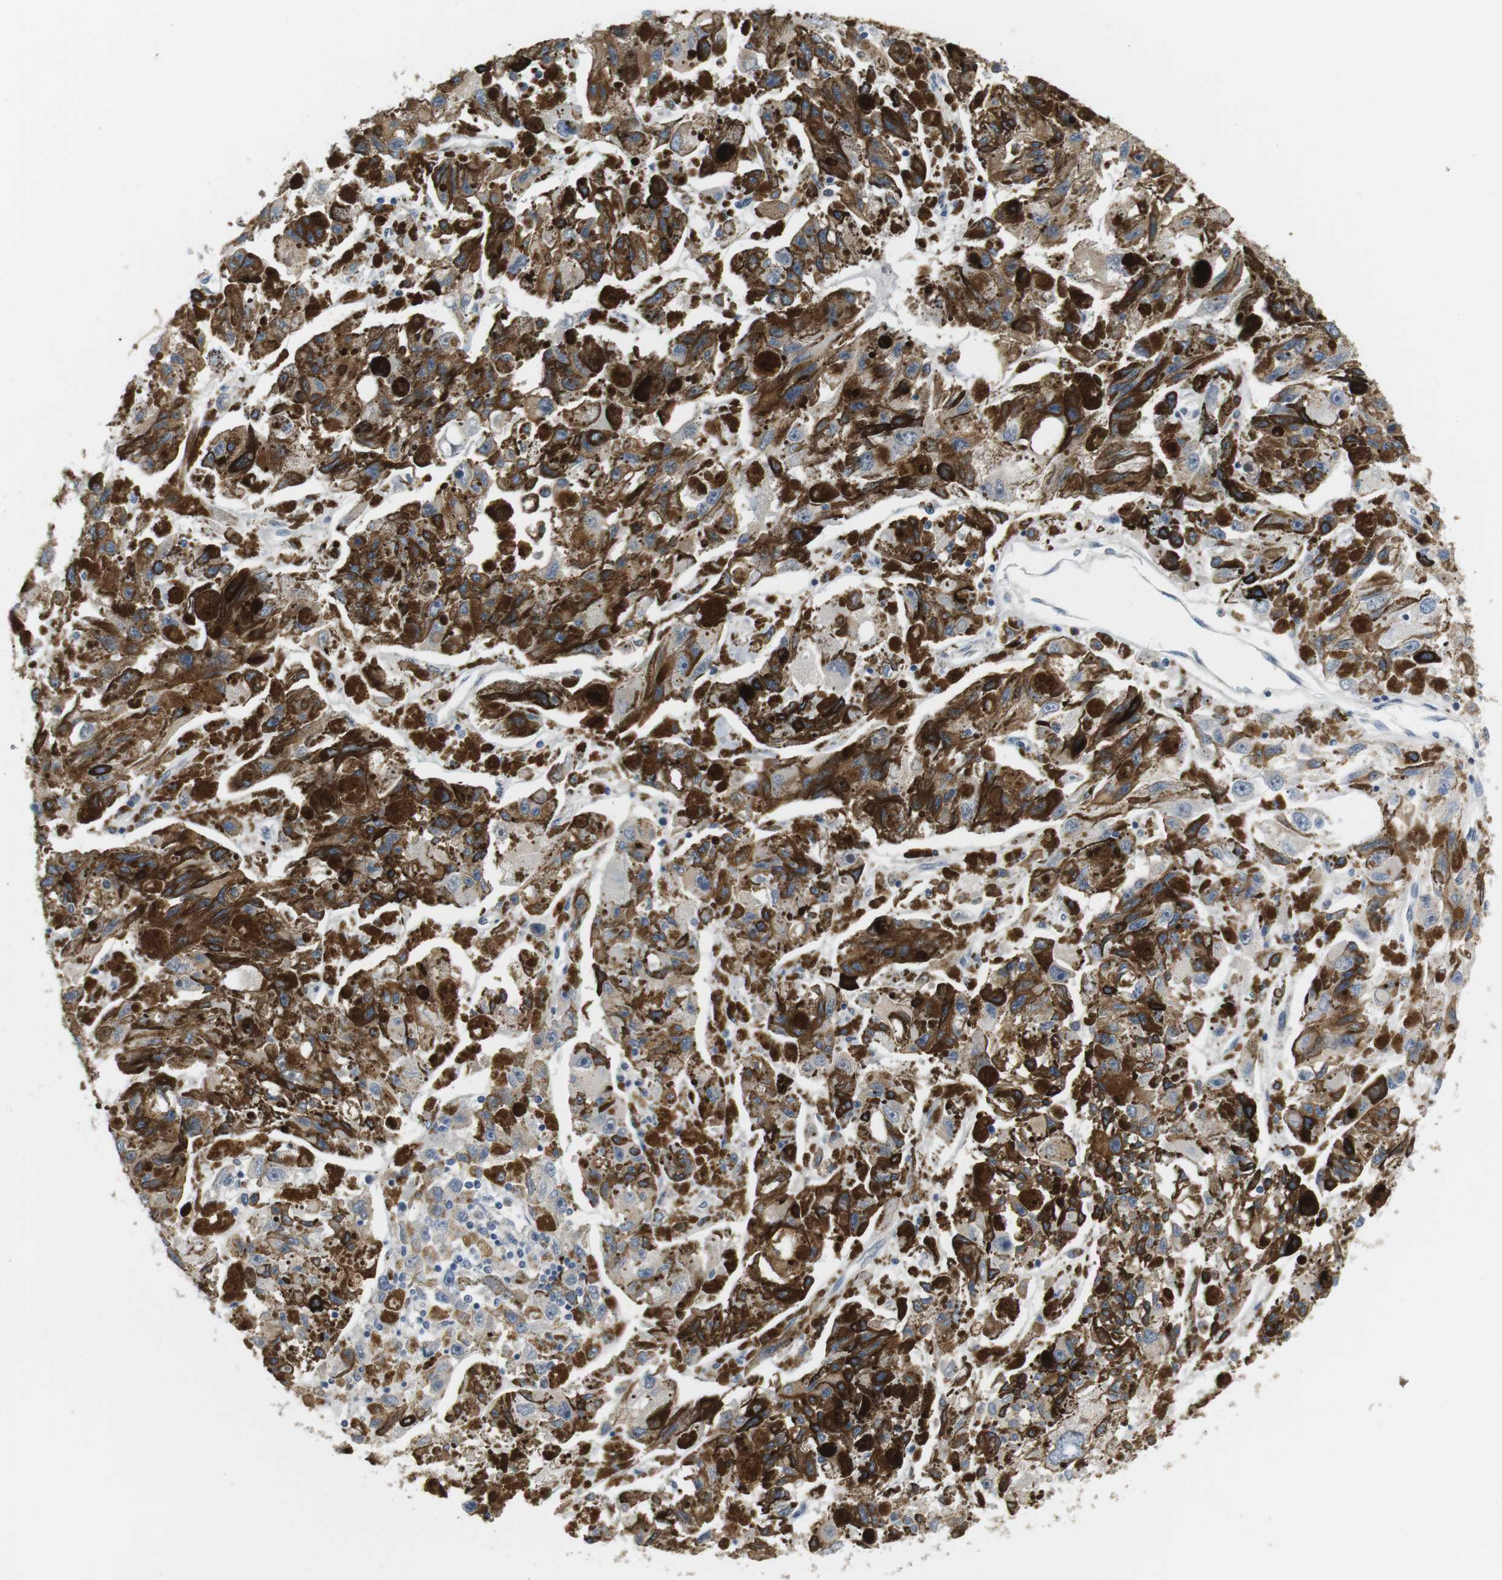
{"staining": {"intensity": "weak", "quantity": "25%-75%", "location": "cytoplasmic/membranous"}, "tissue": "melanoma", "cell_type": "Tumor cells", "image_type": "cancer", "snomed": [{"axis": "morphology", "description": "Malignant melanoma, NOS"}, {"axis": "topography", "description": "Skin"}], "caption": "This is an image of immunohistochemistry (IHC) staining of malignant melanoma, which shows weak positivity in the cytoplasmic/membranous of tumor cells.", "gene": "CD300E", "patient": {"sex": "female", "age": 104}}